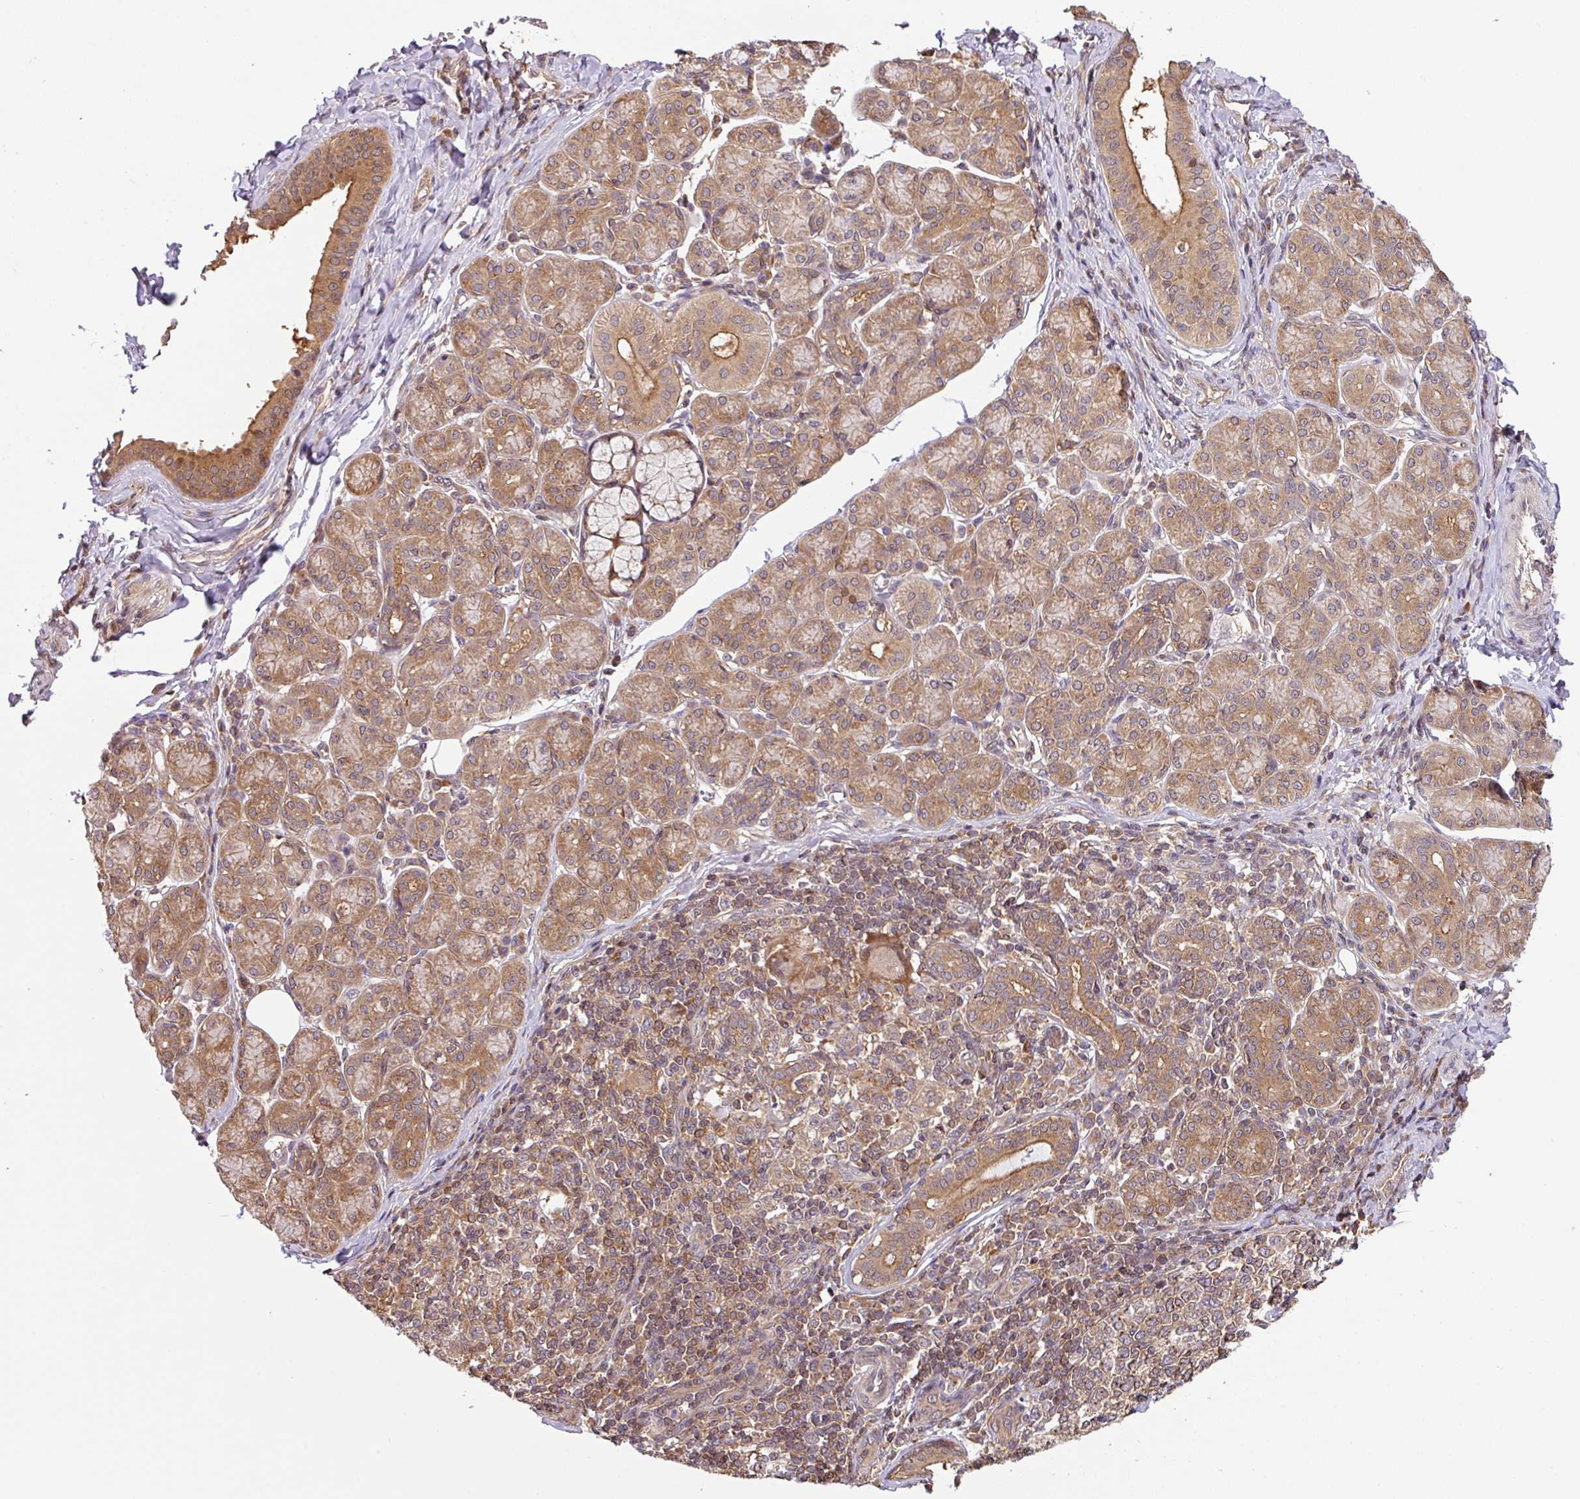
{"staining": {"intensity": "moderate", "quantity": "25%-75%", "location": "cytoplasmic/membranous"}, "tissue": "salivary gland", "cell_type": "Glandular cells", "image_type": "normal", "snomed": [{"axis": "morphology", "description": "Normal tissue, NOS"}, {"axis": "morphology", "description": "Inflammation, NOS"}, {"axis": "topography", "description": "Lymph node"}, {"axis": "topography", "description": "Salivary gland"}], "caption": "Moderate cytoplasmic/membranous positivity for a protein is appreciated in about 25%-75% of glandular cells of benign salivary gland using immunohistochemistry.", "gene": "SHB", "patient": {"sex": "male", "age": 3}}